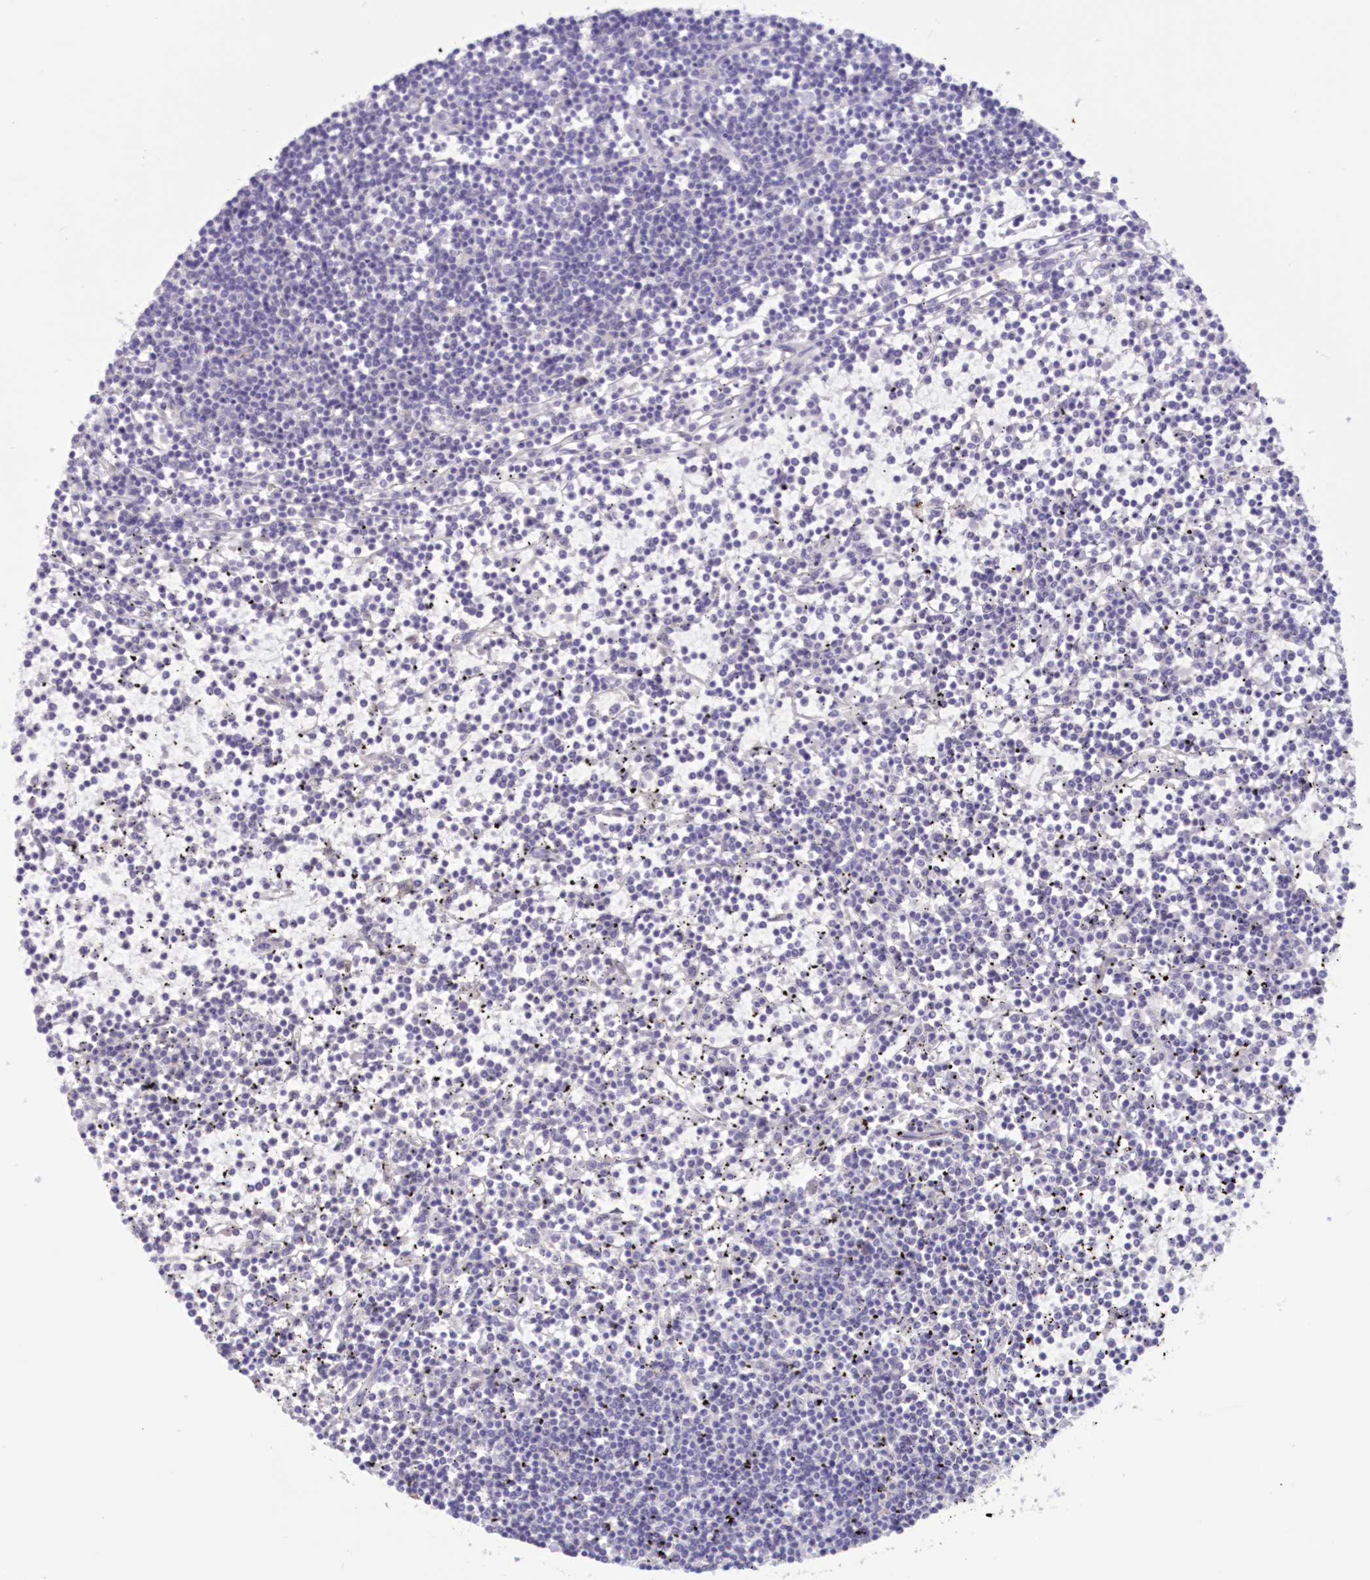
{"staining": {"intensity": "negative", "quantity": "none", "location": "none"}, "tissue": "lymphoma", "cell_type": "Tumor cells", "image_type": "cancer", "snomed": [{"axis": "morphology", "description": "Malignant lymphoma, non-Hodgkin's type, Low grade"}, {"axis": "topography", "description": "Spleen"}], "caption": "Low-grade malignant lymphoma, non-Hodgkin's type stained for a protein using immunohistochemistry (IHC) shows no positivity tumor cells.", "gene": "SNED1", "patient": {"sex": "female", "age": 19}}